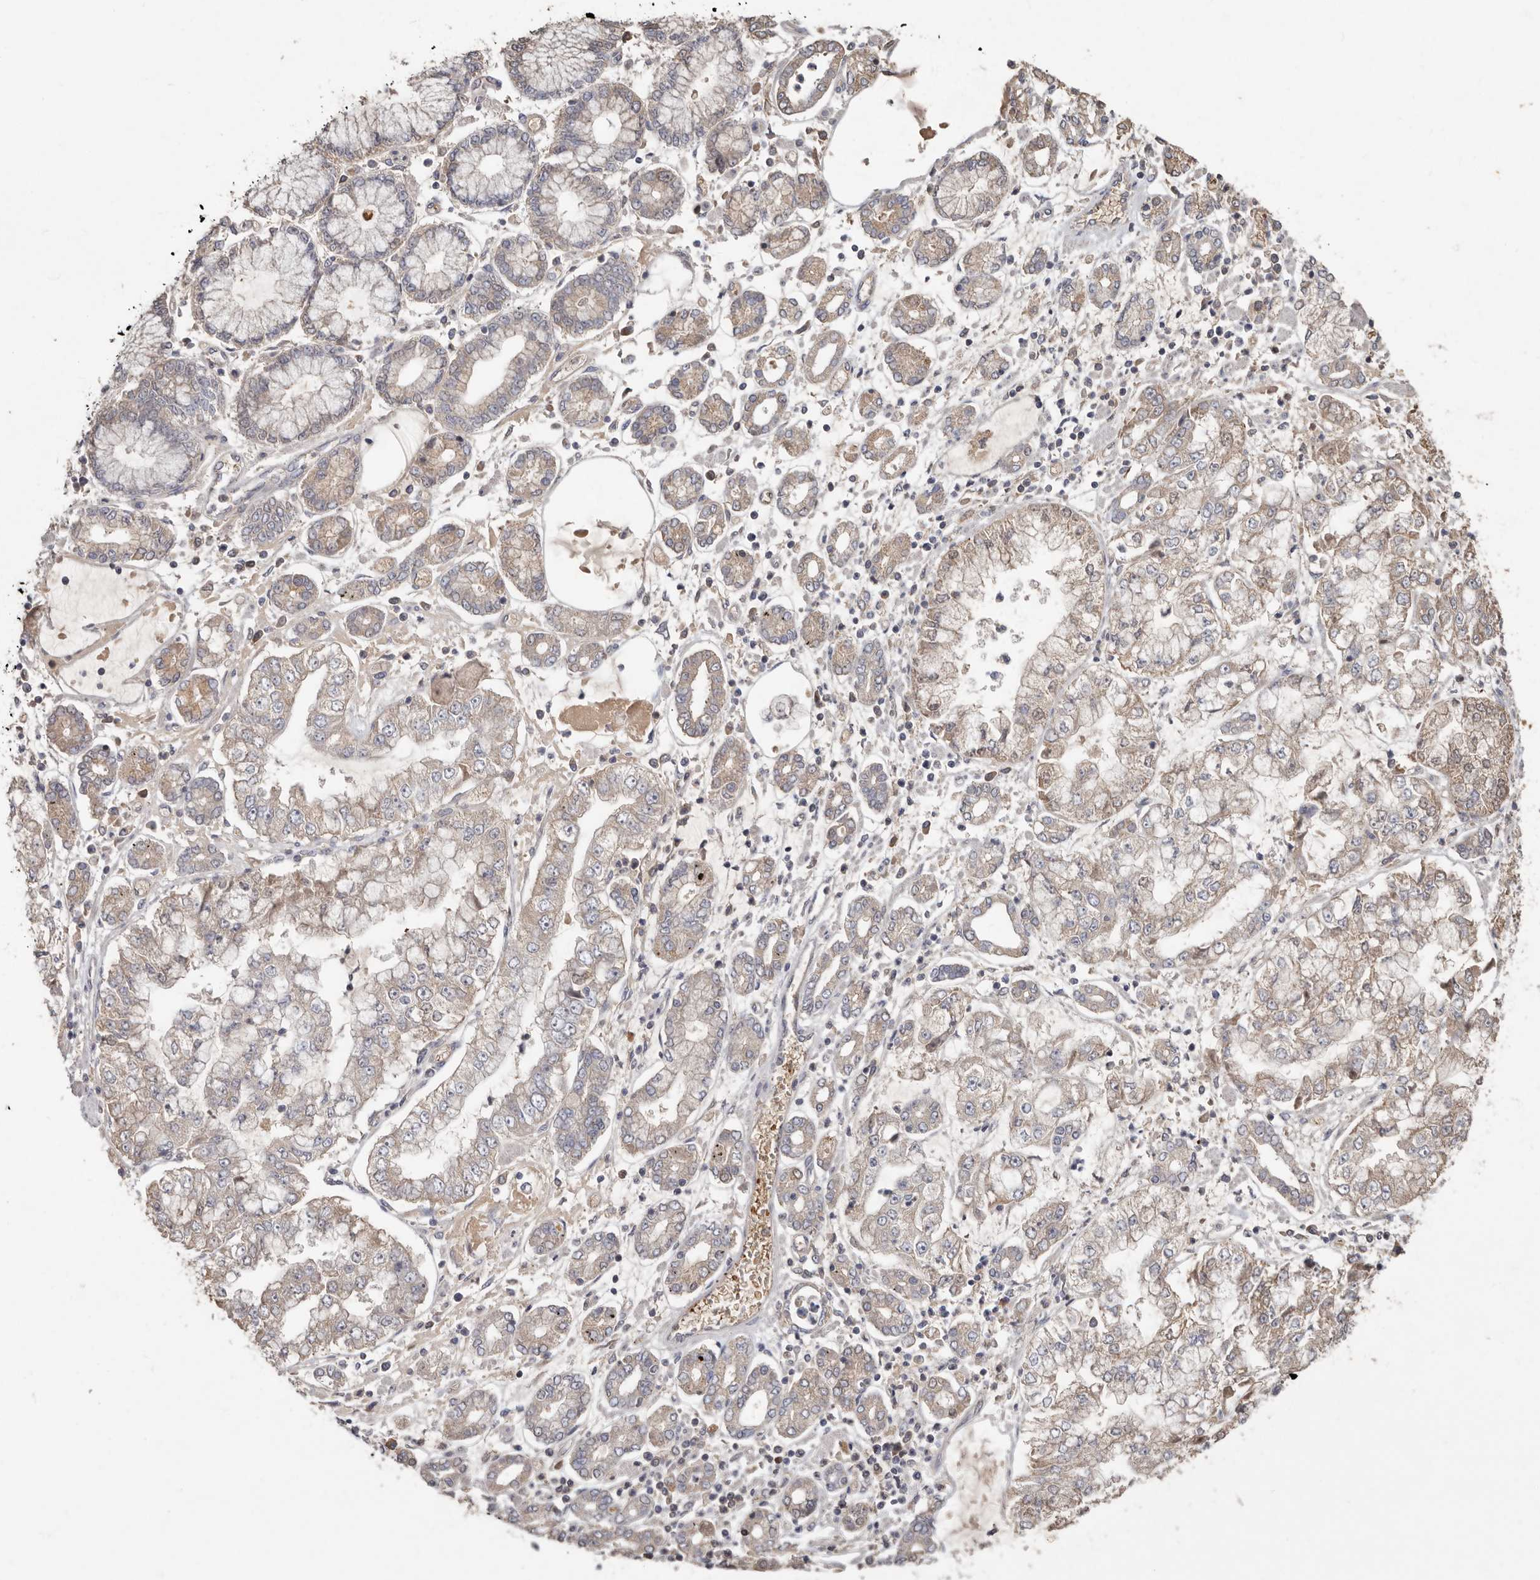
{"staining": {"intensity": "weak", "quantity": "<25%", "location": "cytoplasmic/membranous"}, "tissue": "stomach cancer", "cell_type": "Tumor cells", "image_type": "cancer", "snomed": [{"axis": "morphology", "description": "Adenocarcinoma, NOS"}, {"axis": "topography", "description": "Stomach"}], "caption": "Tumor cells show no significant staining in stomach cancer.", "gene": "KIF26B", "patient": {"sex": "male", "age": 76}}